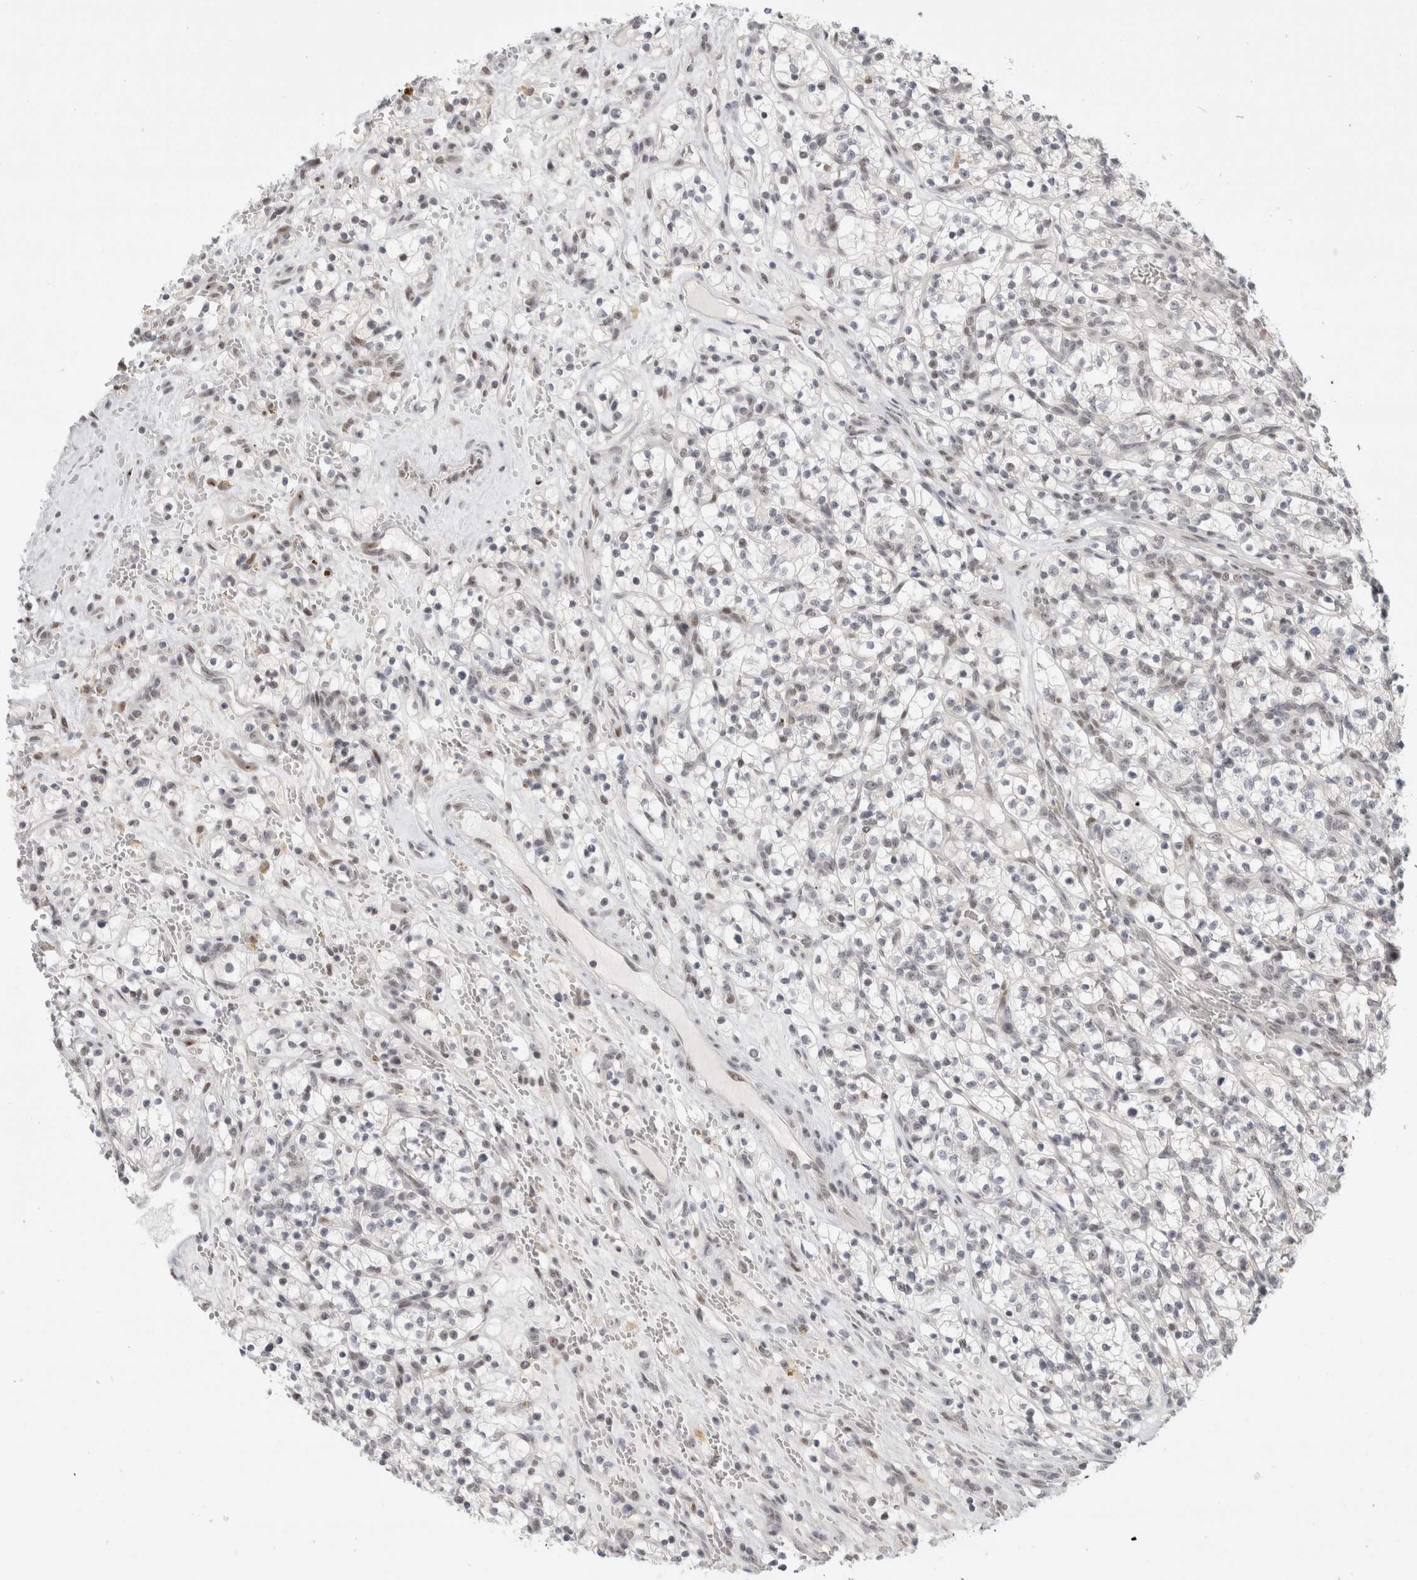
{"staining": {"intensity": "weak", "quantity": "<25%", "location": "nuclear"}, "tissue": "renal cancer", "cell_type": "Tumor cells", "image_type": "cancer", "snomed": [{"axis": "morphology", "description": "Adenocarcinoma, NOS"}, {"axis": "topography", "description": "Kidney"}], "caption": "An image of renal adenocarcinoma stained for a protein displays no brown staining in tumor cells.", "gene": "SENP6", "patient": {"sex": "female", "age": 57}}